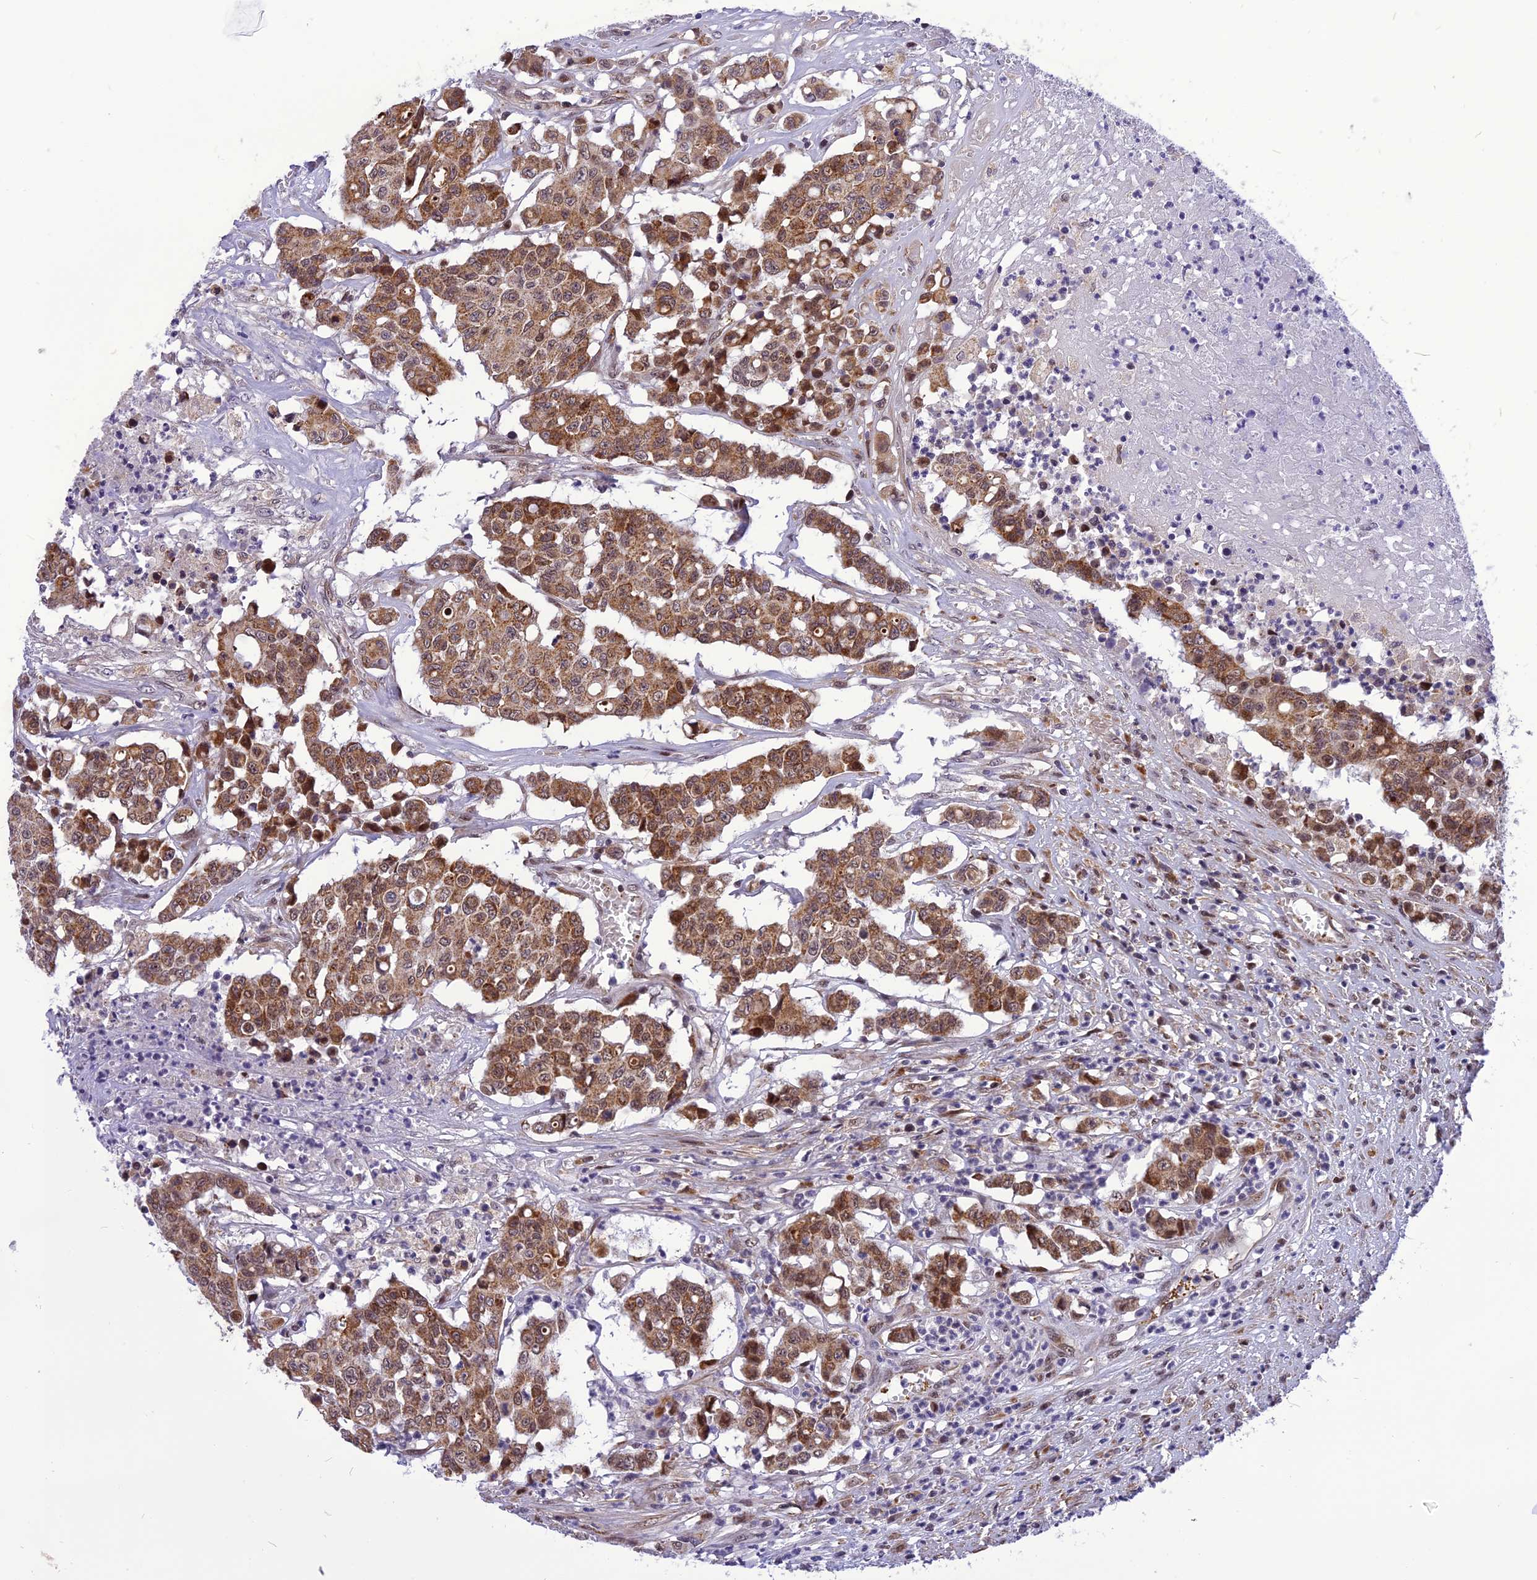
{"staining": {"intensity": "moderate", "quantity": ">75%", "location": "cytoplasmic/membranous"}, "tissue": "colorectal cancer", "cell_type": "Tumor cells", "image_type": "cancer", "snomed": [{"axis": "morphology", "description": "Adenocarcinoma, NOS"}, {"axis": "topography", "description": "Colon"}], "caption": "DAB immunohistochemical staining of human colorectal cancer (adenocarcinoma) reveals moderate cytoplasmic/membranous protein positivity in about >75% of tumor cells.", "gene": "CMC1", "patient": {"sex": "male", "age": 51}}